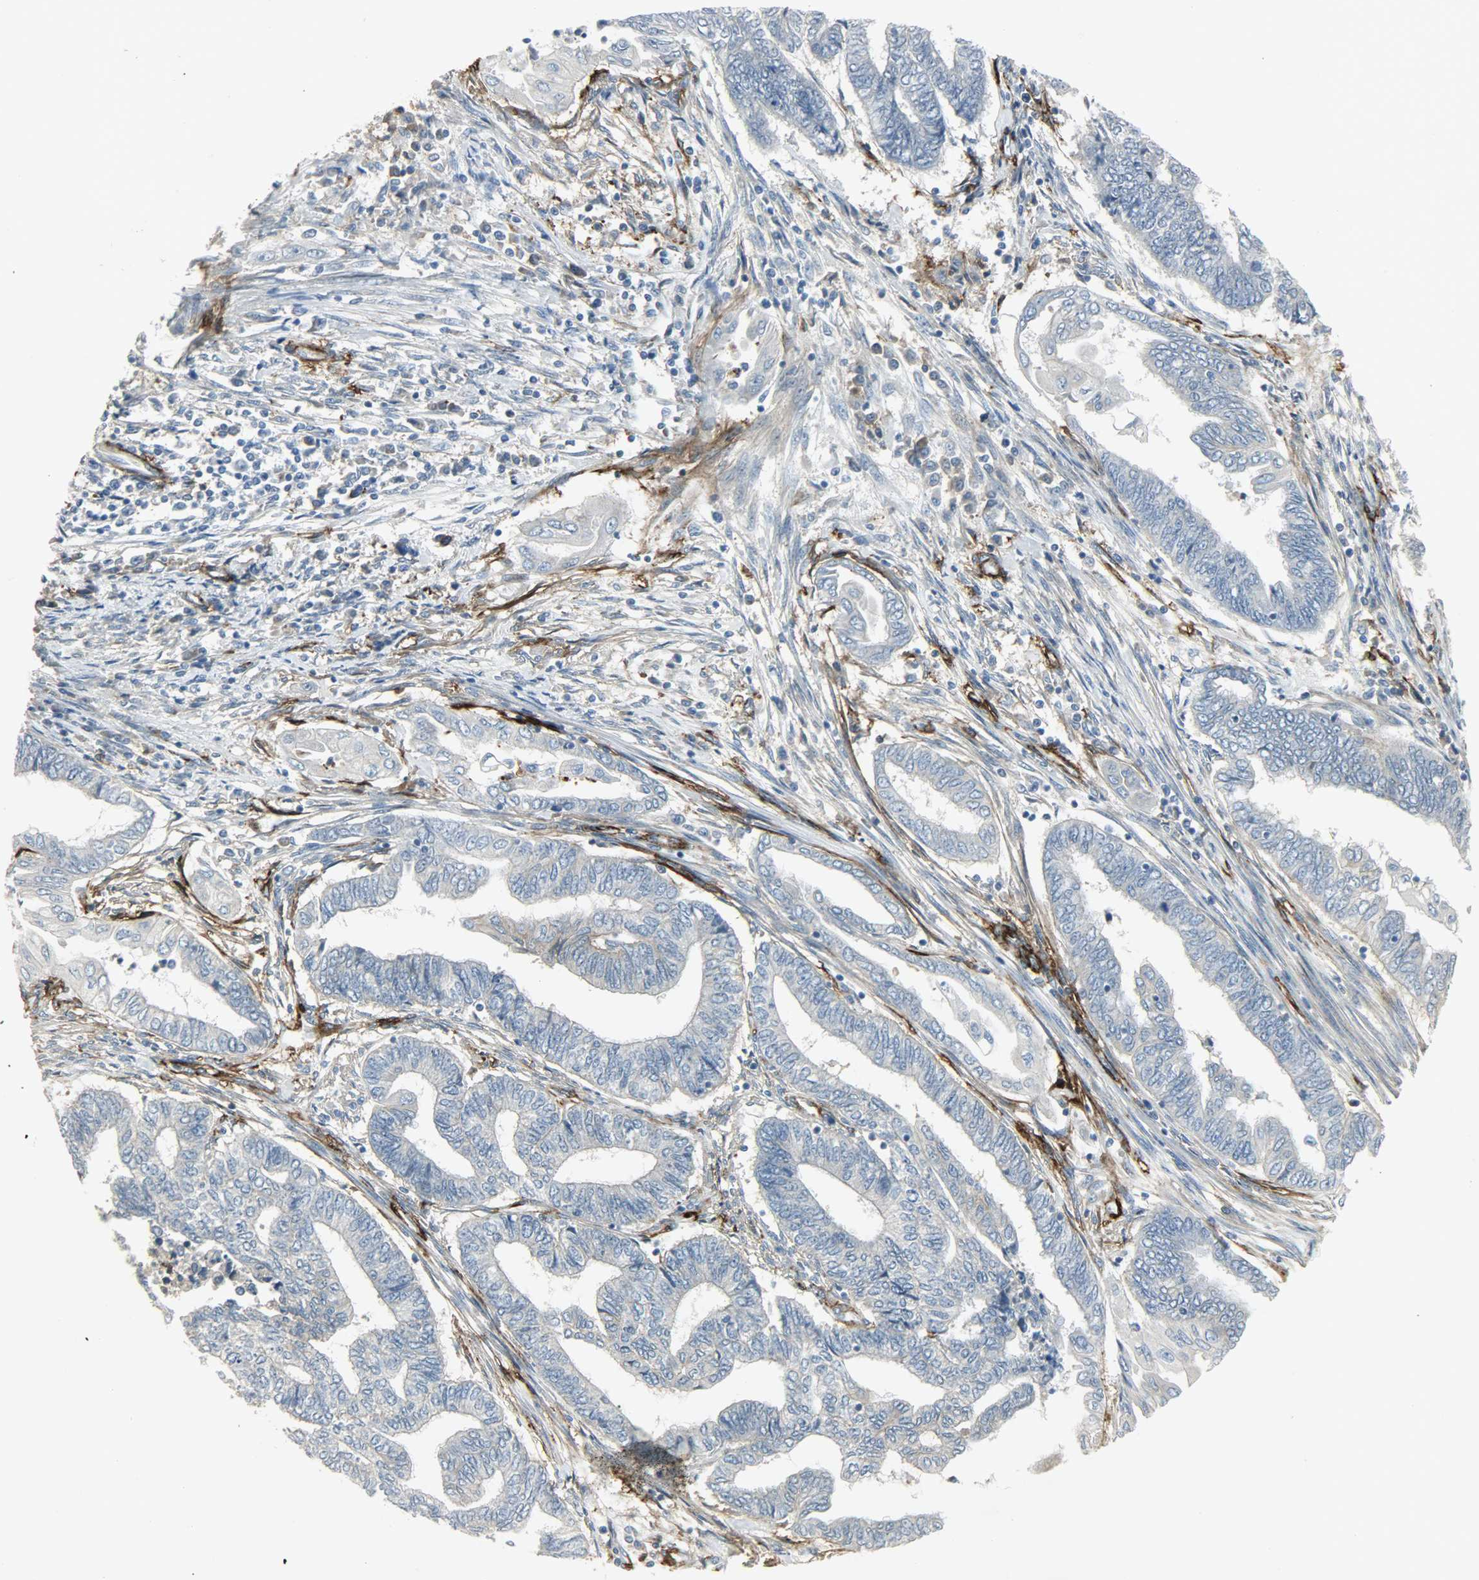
{"staining": {"intensity": "negative", "quantity": "none", "location": "none"}, "tissue": "endometrial cancer", "cell_type": "Tumor cells", "image_type": "cancer", "snomed": [{"axis": "morphology", "description": "Adenocarcinoma, NOS"}, {"axis": "topography", "description": "Uterus"}, {"axis": "topography", "description": "Endometrium"}], "caption": "The immunohistochemistry micrograph has no significant positivity in tumor cells of adenocarcinoma (endometrial) tissue.", "gene": "ENPEP", "patient": {"sex": "female", "age": 70}}